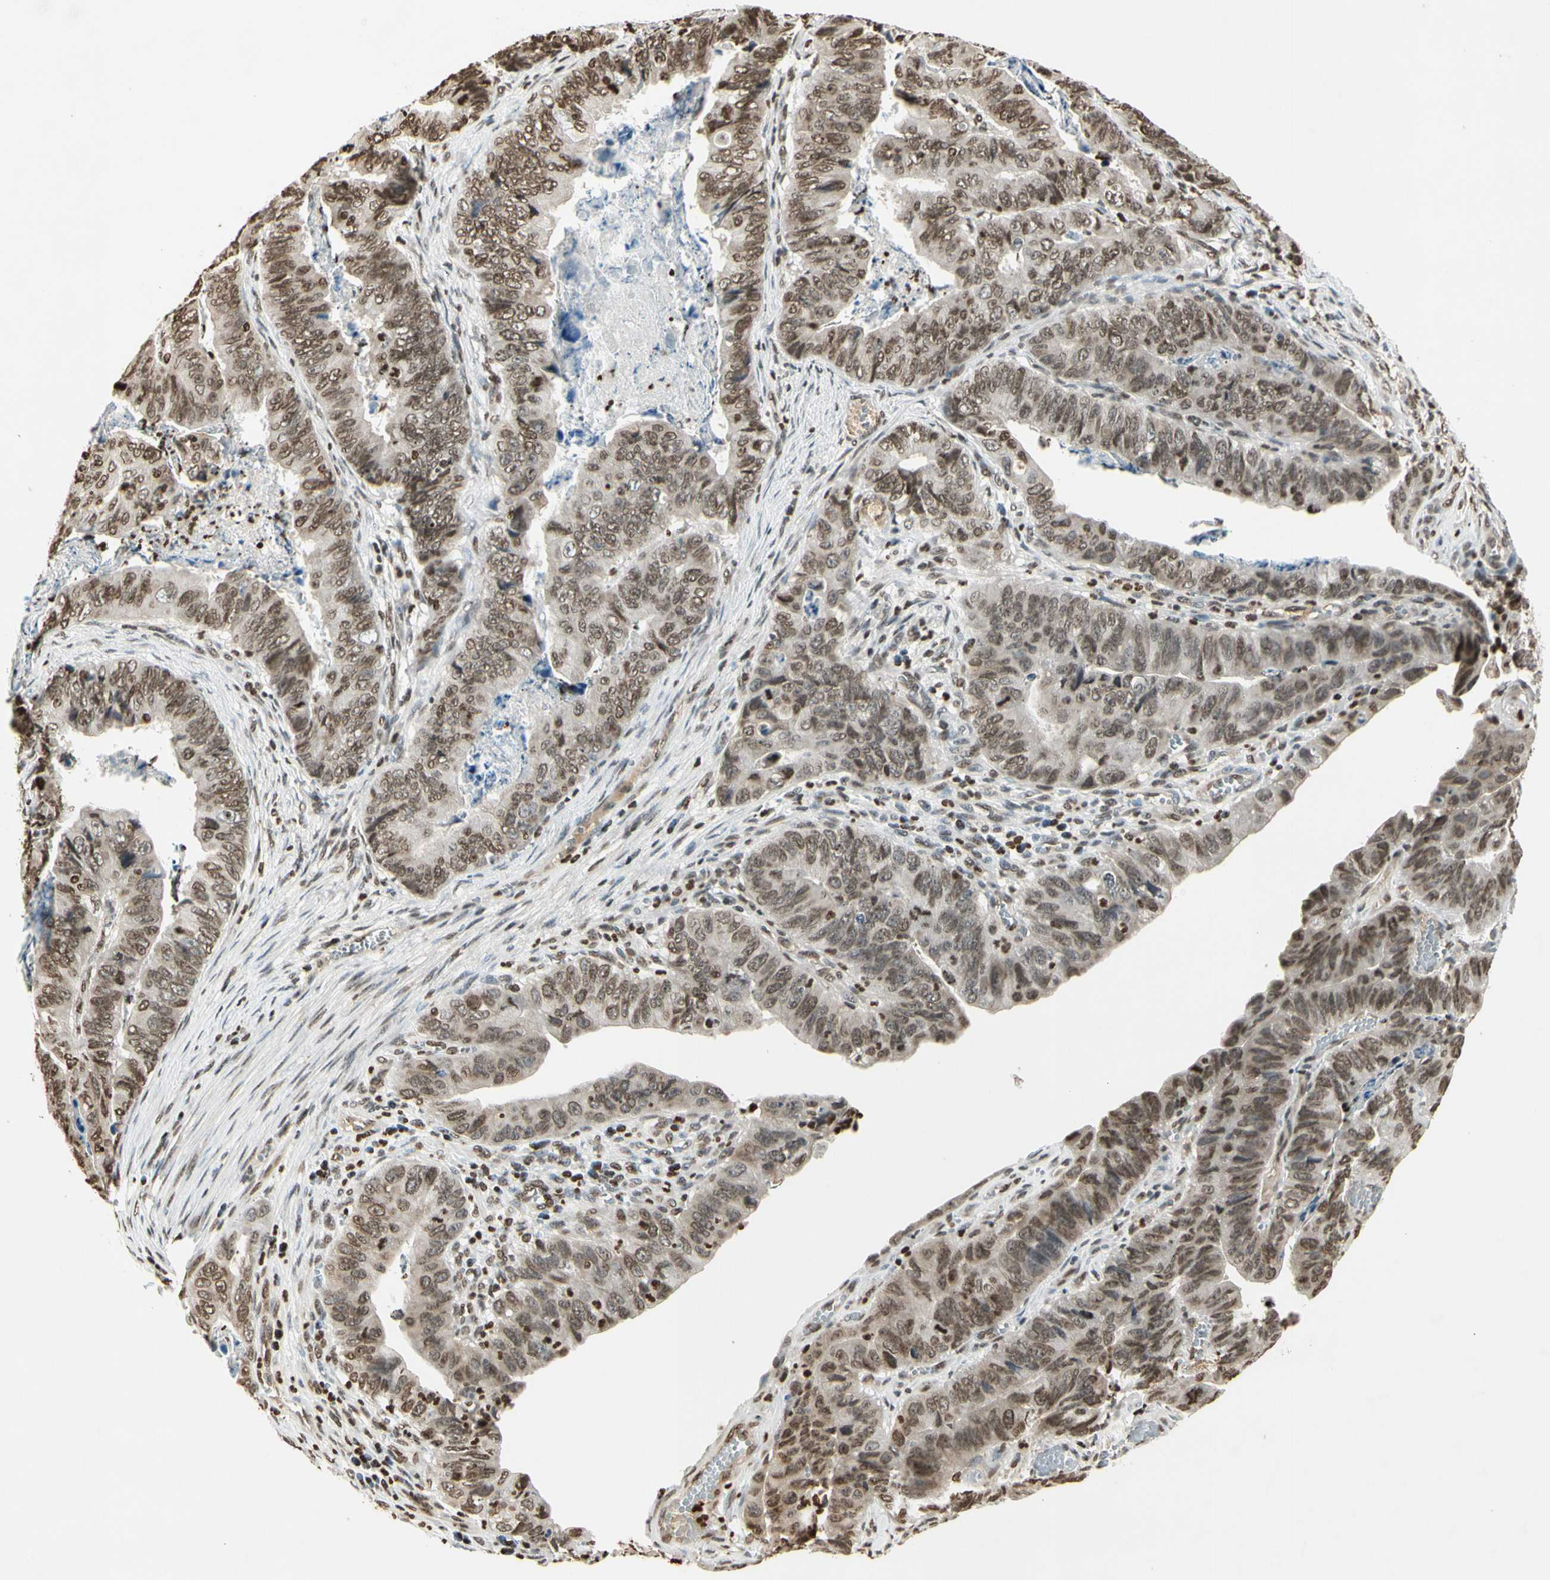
{"staining": {"intensity": "moderate", "quantity": "25%-75%", "location": "nuclear"}, "tissue": "stomach cancer", "cell_type": "Tumor cells", "image_type": "cancer", "snomed": [{"axis": "morphology", "description": "Adenocarcinoma, NOS"}, {"axis": "topography", "description": "Stomach, lower"}], "caption": "Protein expression analysis of stomach adenocarcinoma demonstrates moderate nuclear staining in about 25%-75% of tumor cells.", "gene": "RORA", "patient": {"sex": "male", "age": 77}}